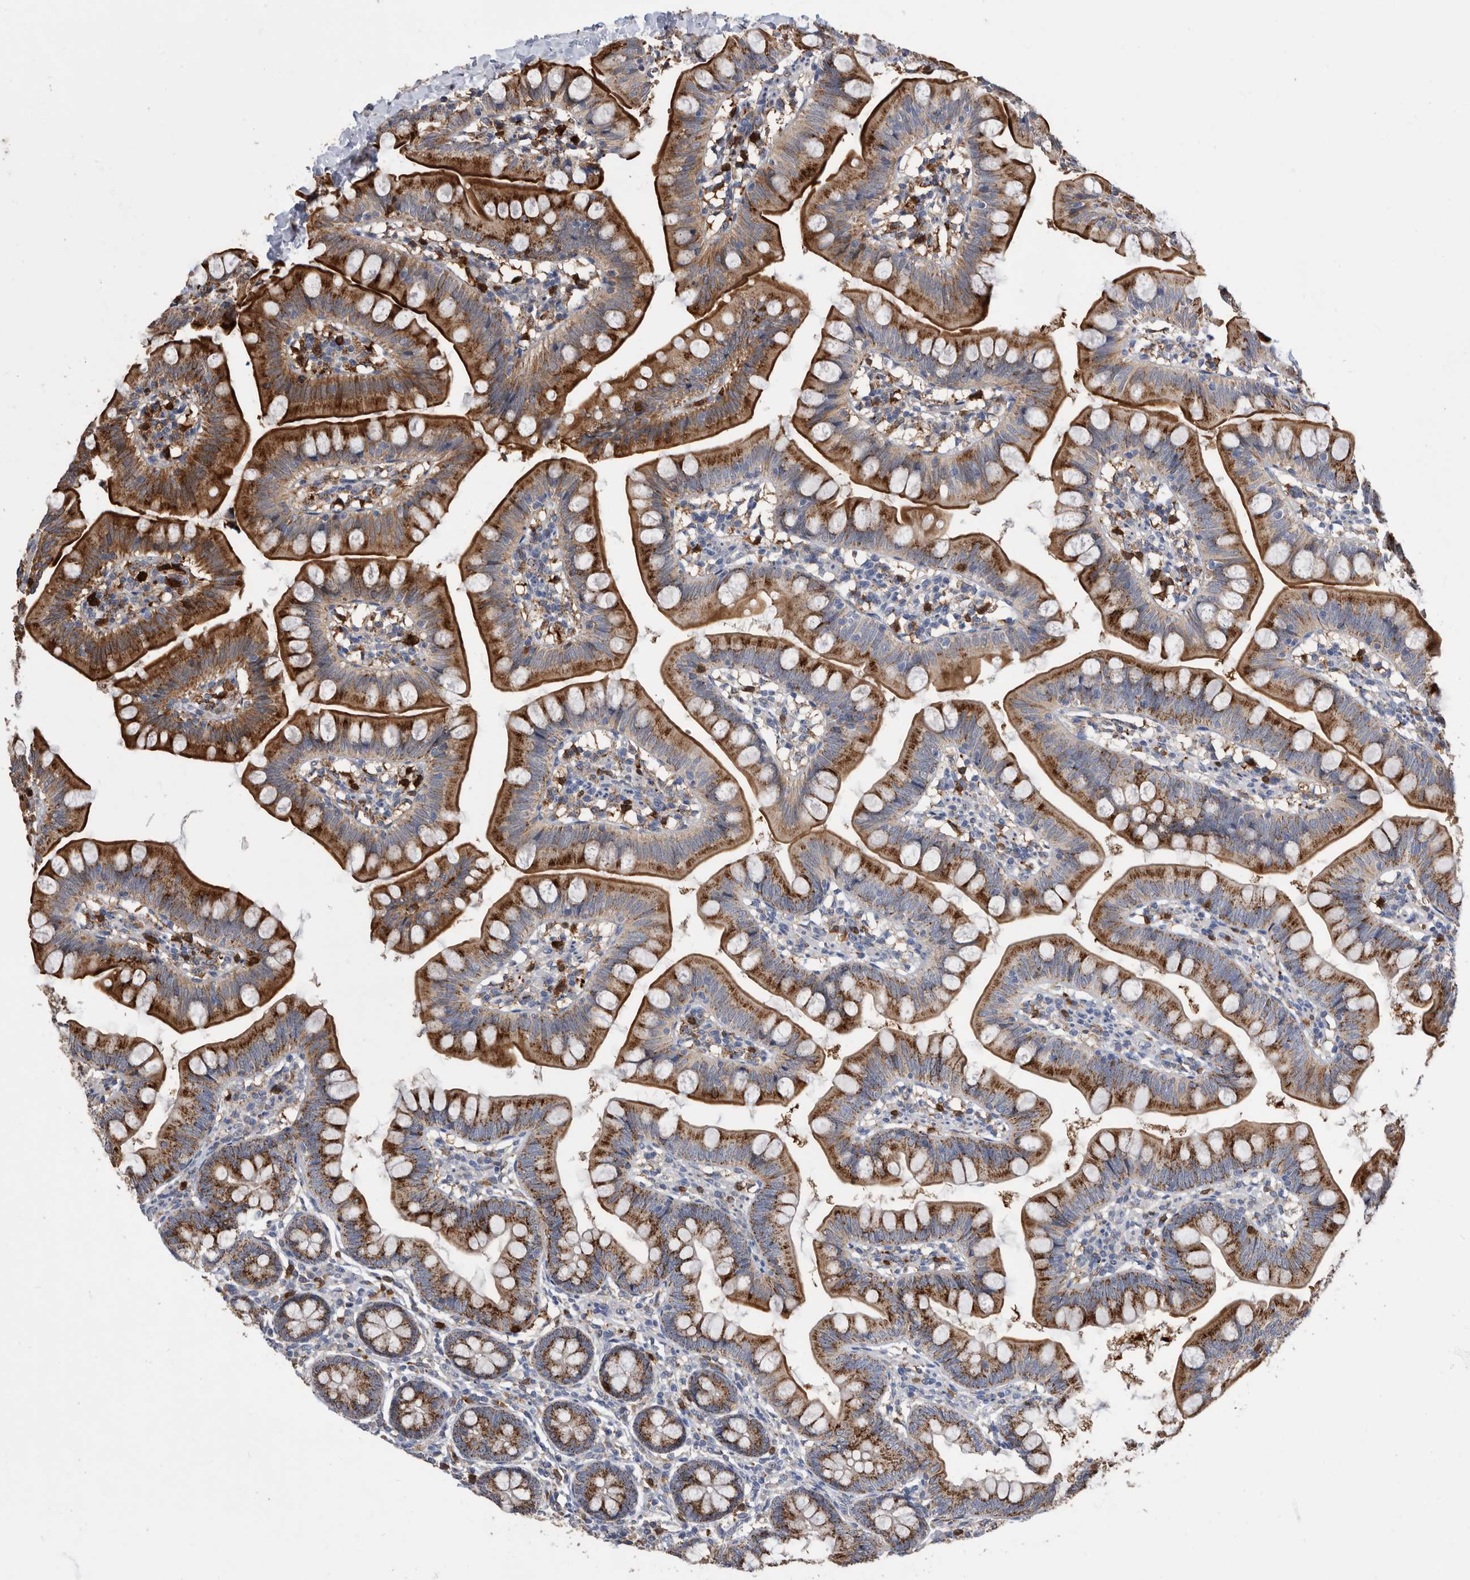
{"staining": {"intensity": "strong", "quantity": ">75%", "location": "cytoplasmic/membranous"}, "tissue": "small intestine", "cell_type": "Glandular cells", "image_type": "normal", "snomed": [{"axis": "morphology", "description": "Normal tissue, NOS"}, {"axis": "topography", "description": "Small intestine"}], "caption": "Glandular cells show strong cytoplasmic/membranous expression in approximately >75% of cells in benign small intestine. Ihc stains the protein in brown and the nuclei are stained blue.", "gene": "CRISPLD2", "patient": {"sex": "male", "age": 7}}